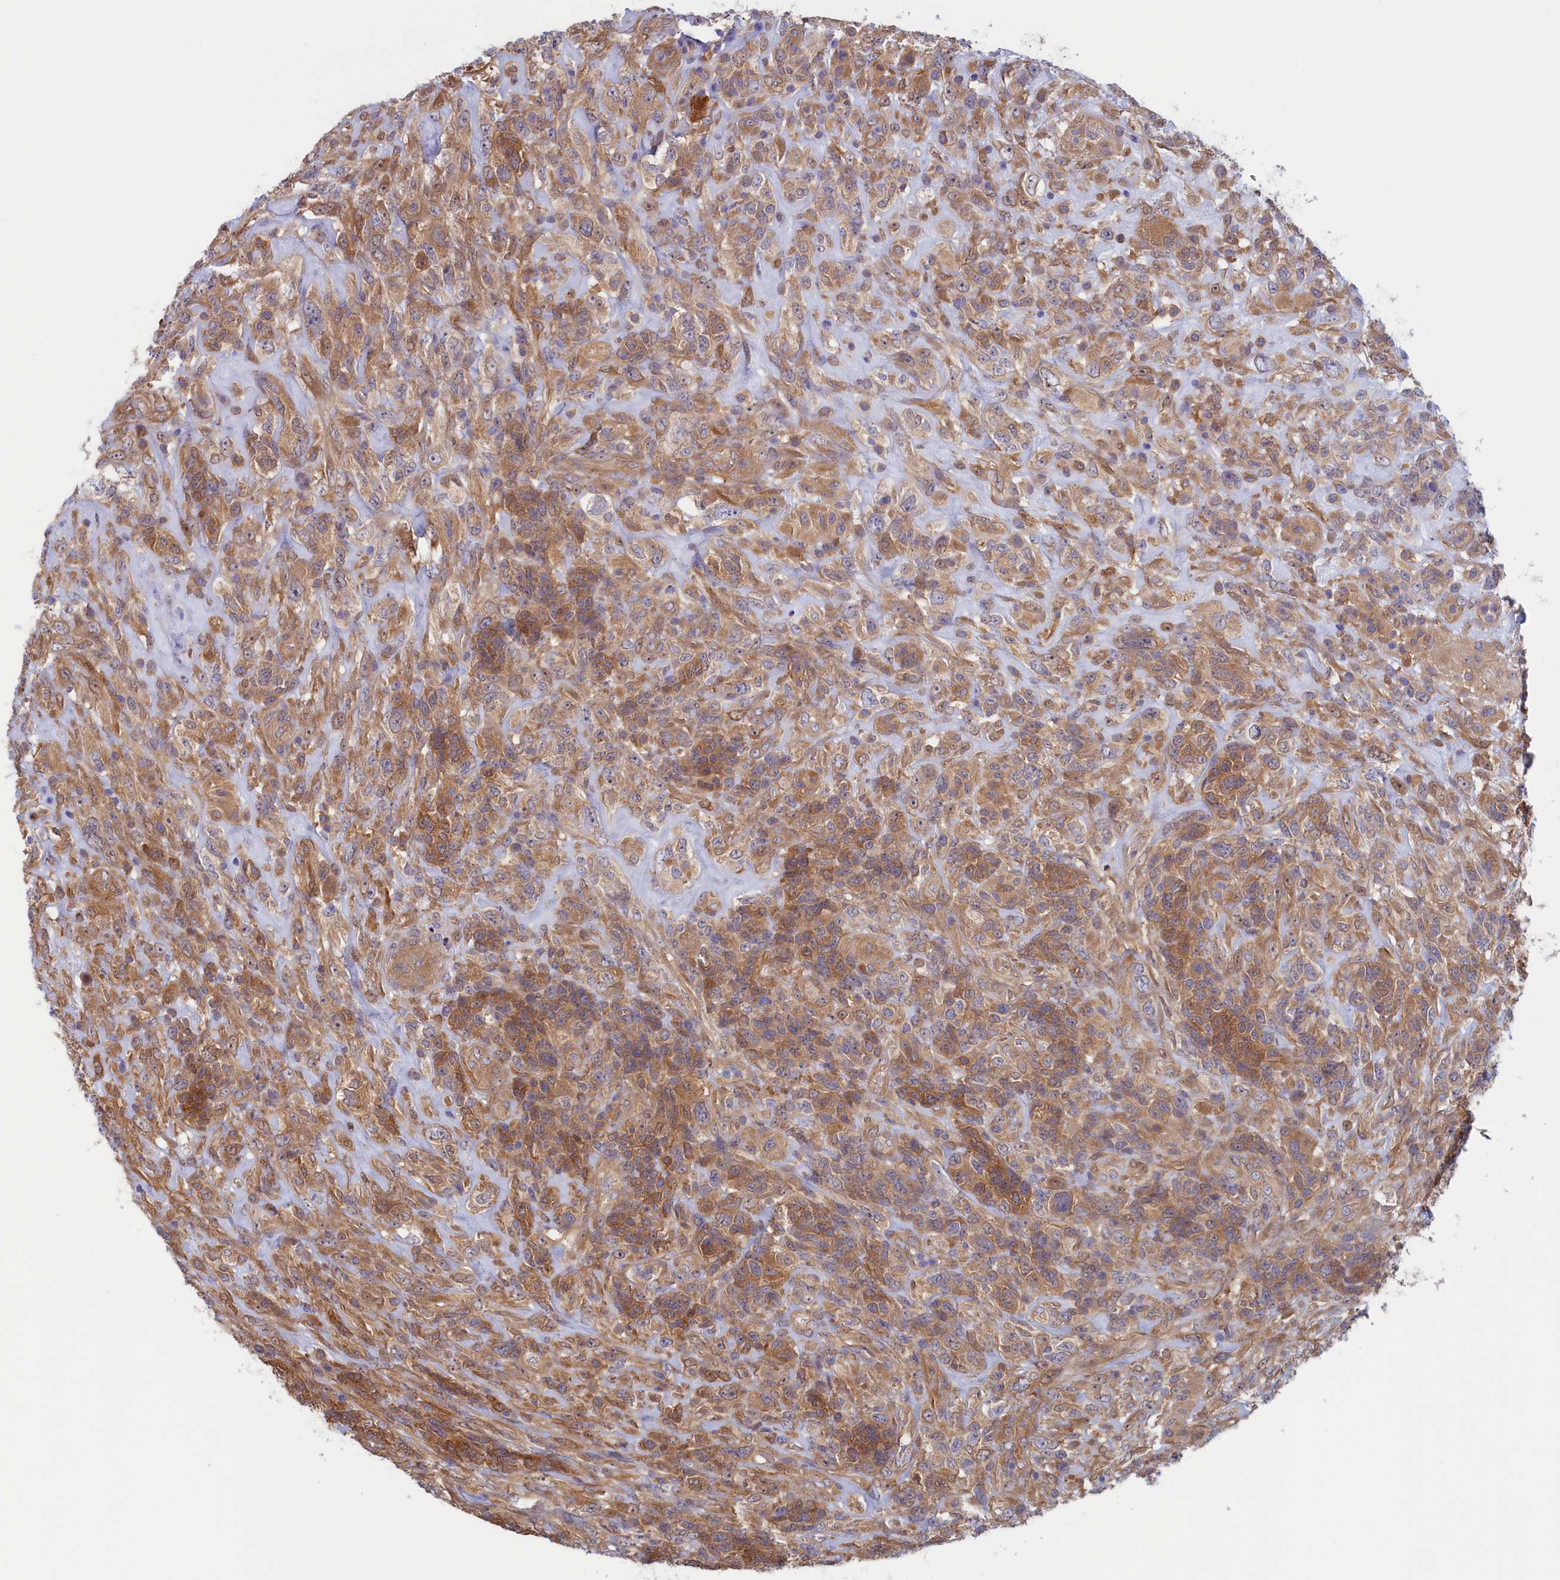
{"staining": {"intensity": "moderate", "quantity": ">75%", "location": "cytoplasmic/membranous"}, "tissue": "glioma", "cell_type": "Tumor cells", "image_type": "cancer", "snomed": [{"axis": "morphology", "description": "Glioma, malignant, High grade"}, {"axis": "topography", "description": "Brain"}], "caption": "Protein analysis of malignant glioma (high-grade) tissue reveals moderate cytoplasmic/membranous staining in about >75% of tumor cells.", "gene": "SYNDIG1L", "patient": {"sex": "male", "age": 61}}